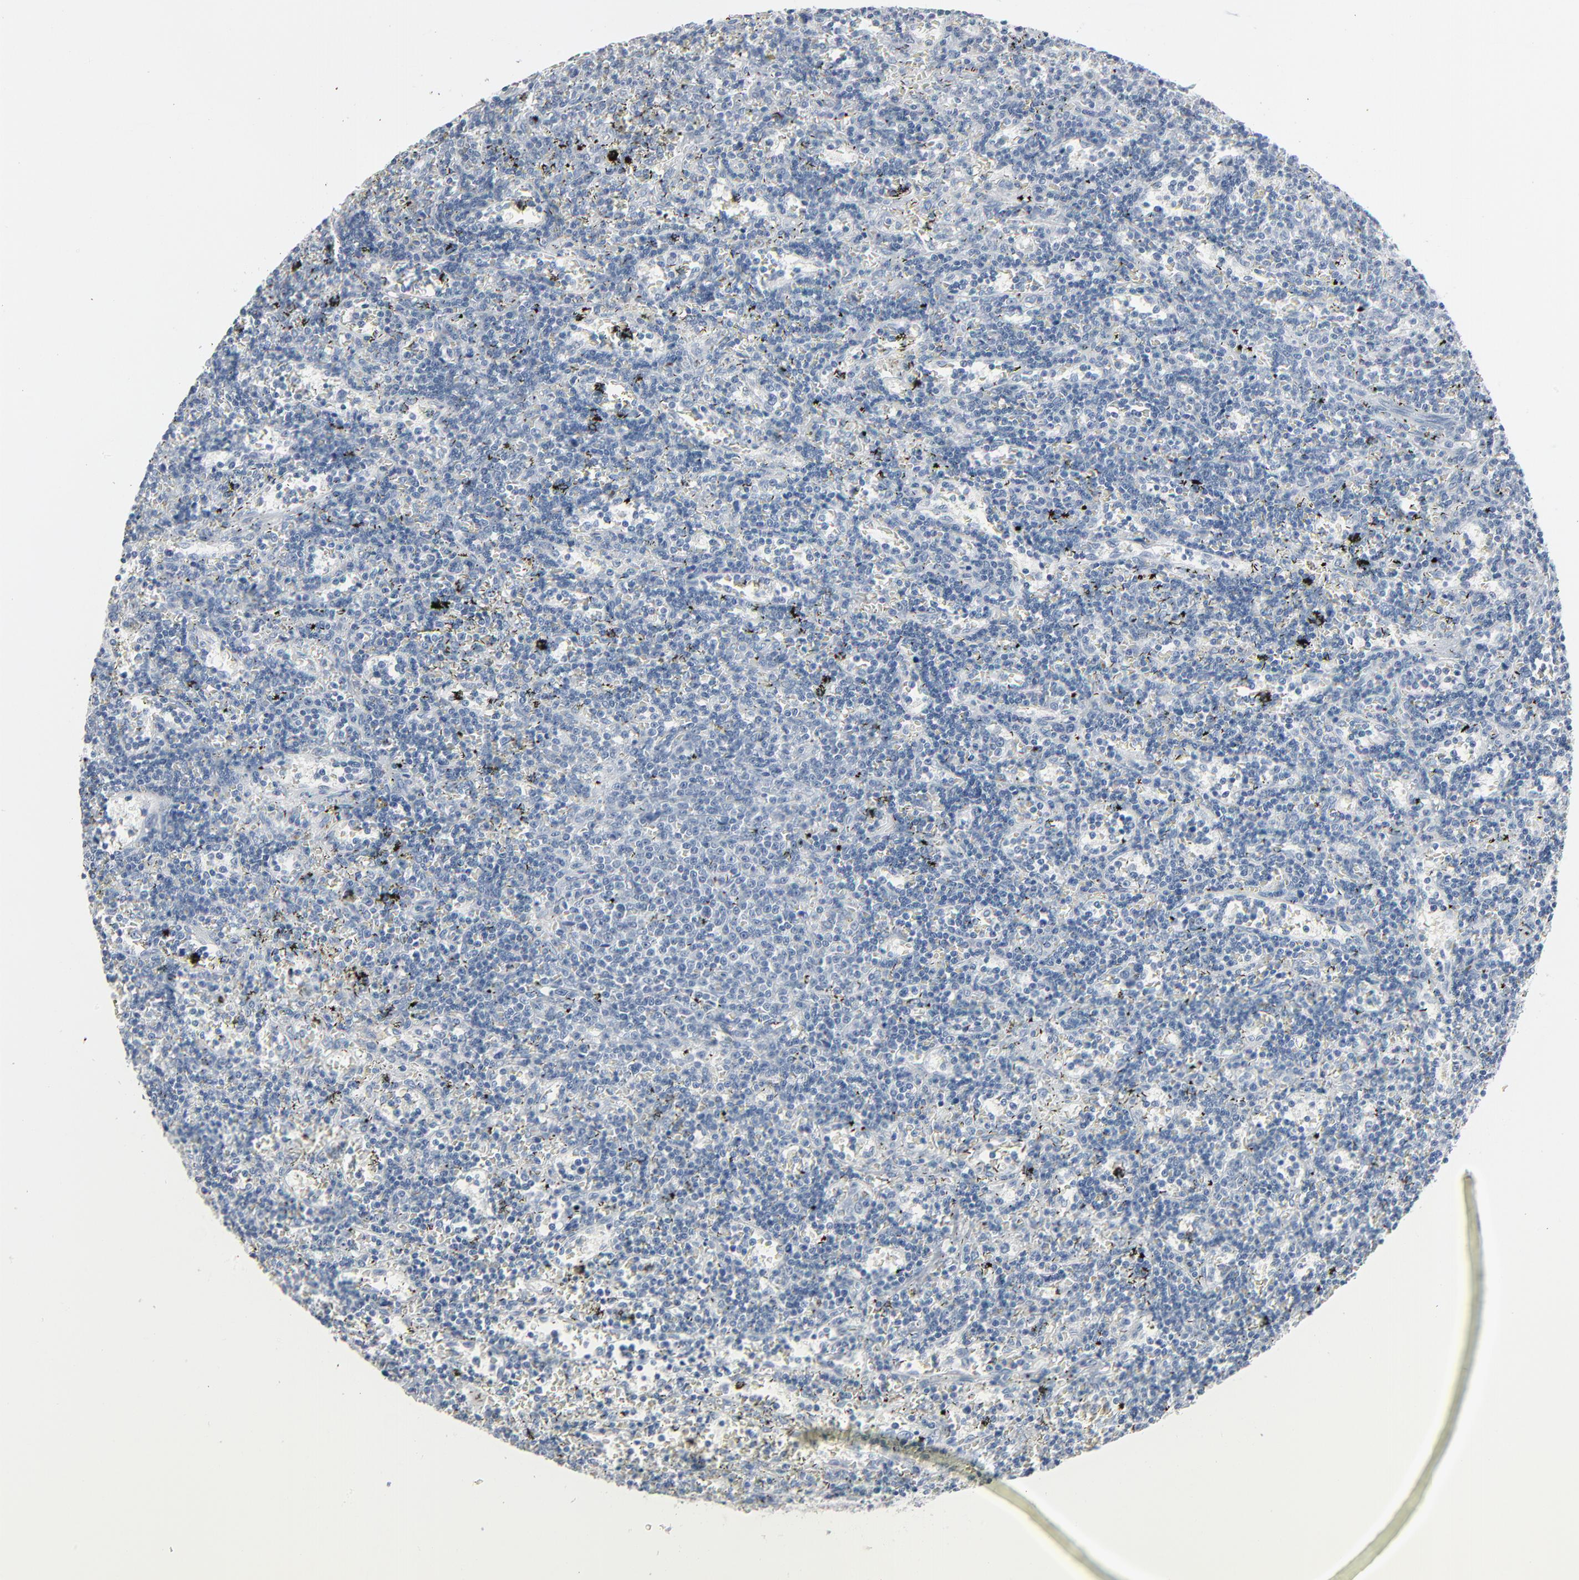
{"staining": {"intensity": "negative", "quantity": "none", "location": "none"}, "tissue": "lymphoma", "cell_type": "Tumor cells", "image_type": "cancer", "snomed": [{"axis": "morphology", "description": "Malignant lymphoma, non-Hodgkin's type, Low grade"}, {"axis": "topography", "description": "Spleen"}], "caption": "Tumor cells show no significant positivity in malignant lymphoma, non-Hodgkin's type (low-grade).", "gene": "SAGE1", "patient": {"sex": "male", "age": 60}}